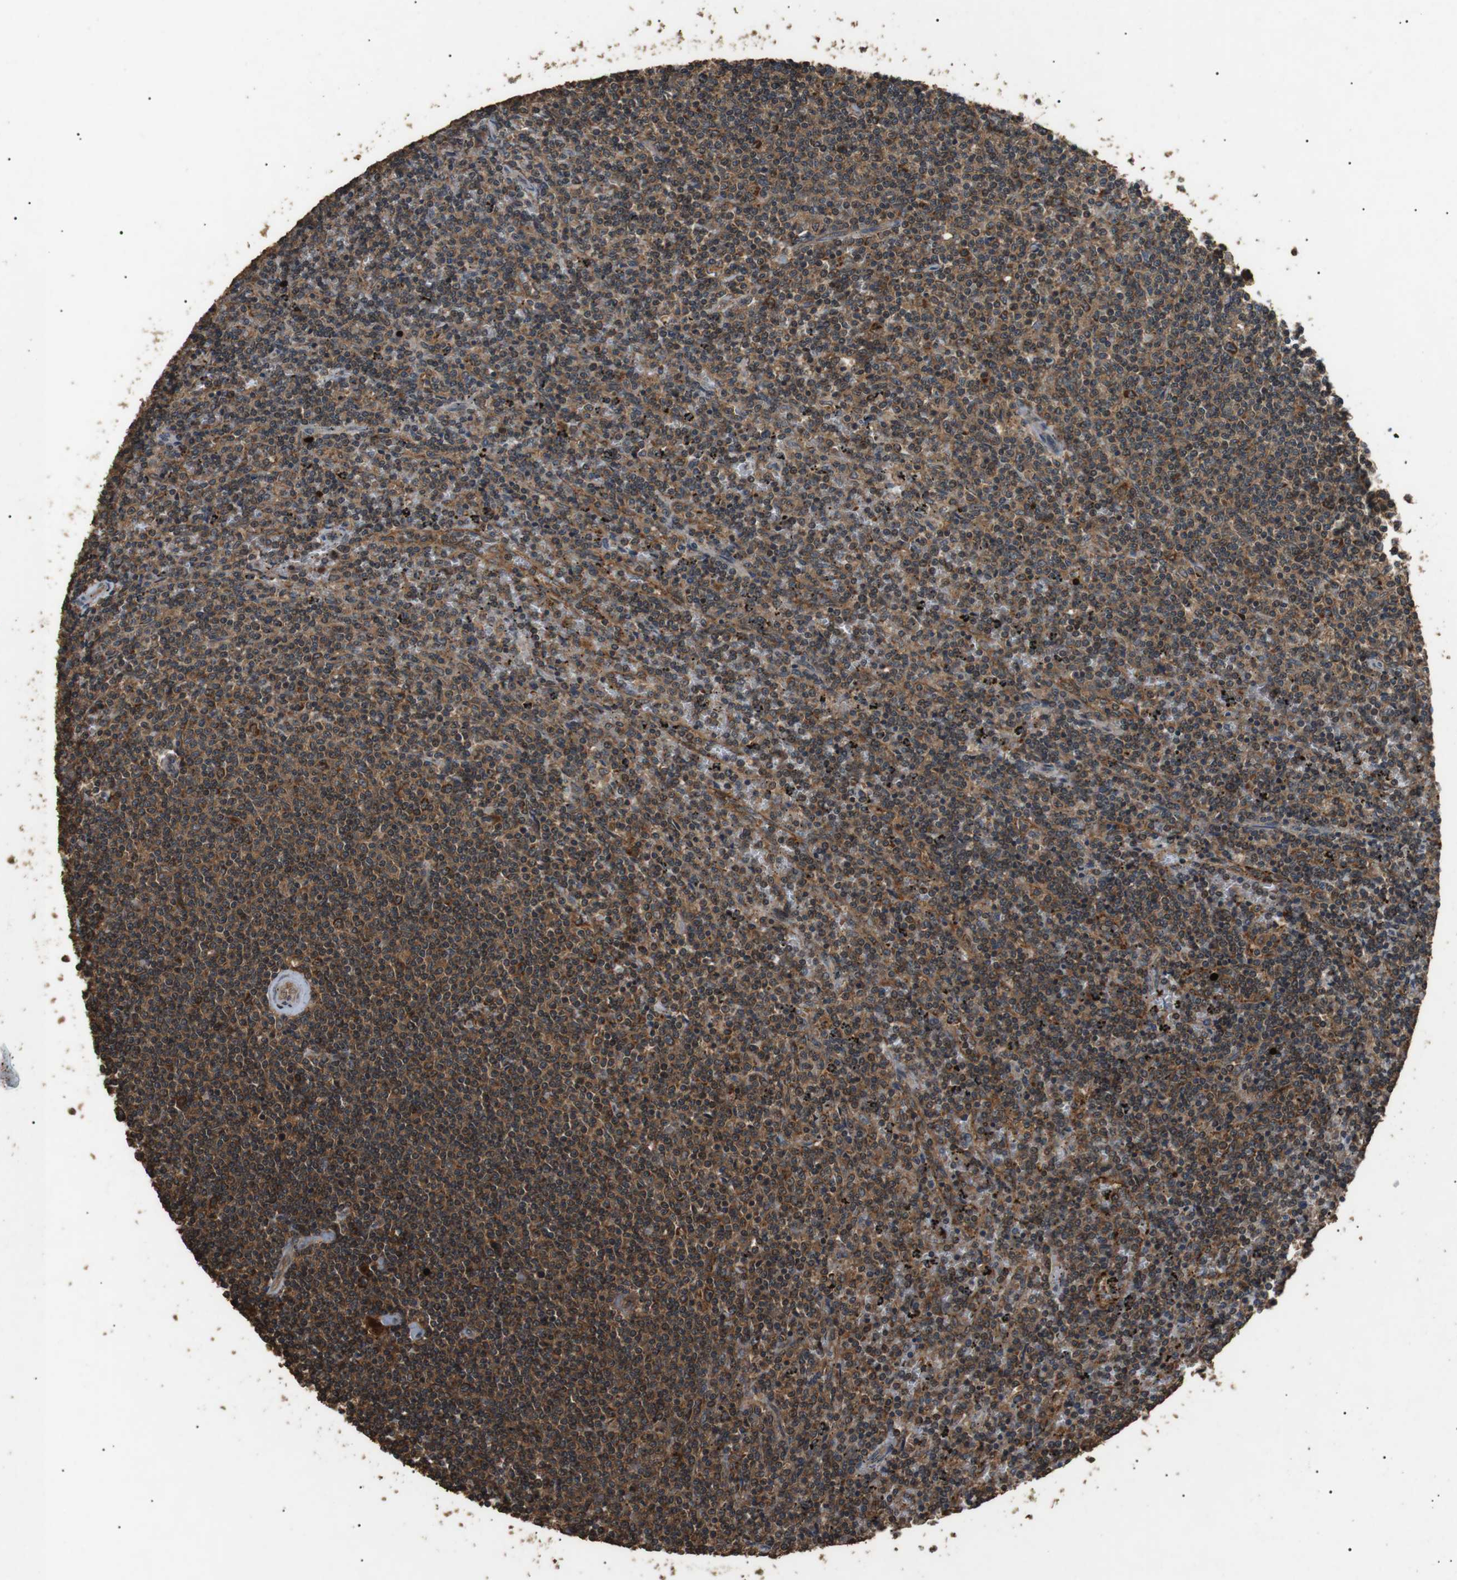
{"staining": {"intensity": "moderate", "quantity": ">75%", "location": "cytoplasmic/membranous"}, "tissue": "lymphoma", "cell_type": "Tumor cells", "image_type": "cancer", "snomed": [{"axis": "morphology", "description": "Malignant lymphoma, non-Hodgkin's type, Low grade"}, {"axis": "topography", "description": "Spleen"}], "caption": "Brown immunohistochemical staining in malignant lymphoma, non-Hodgkin's type (low-grade) demonstrates moderate cytoplasmic/membranous staining in approximately >75% of tumor cells.", "gene": "TBC1D15", "patient": {"sex": "female", "age": 50}}